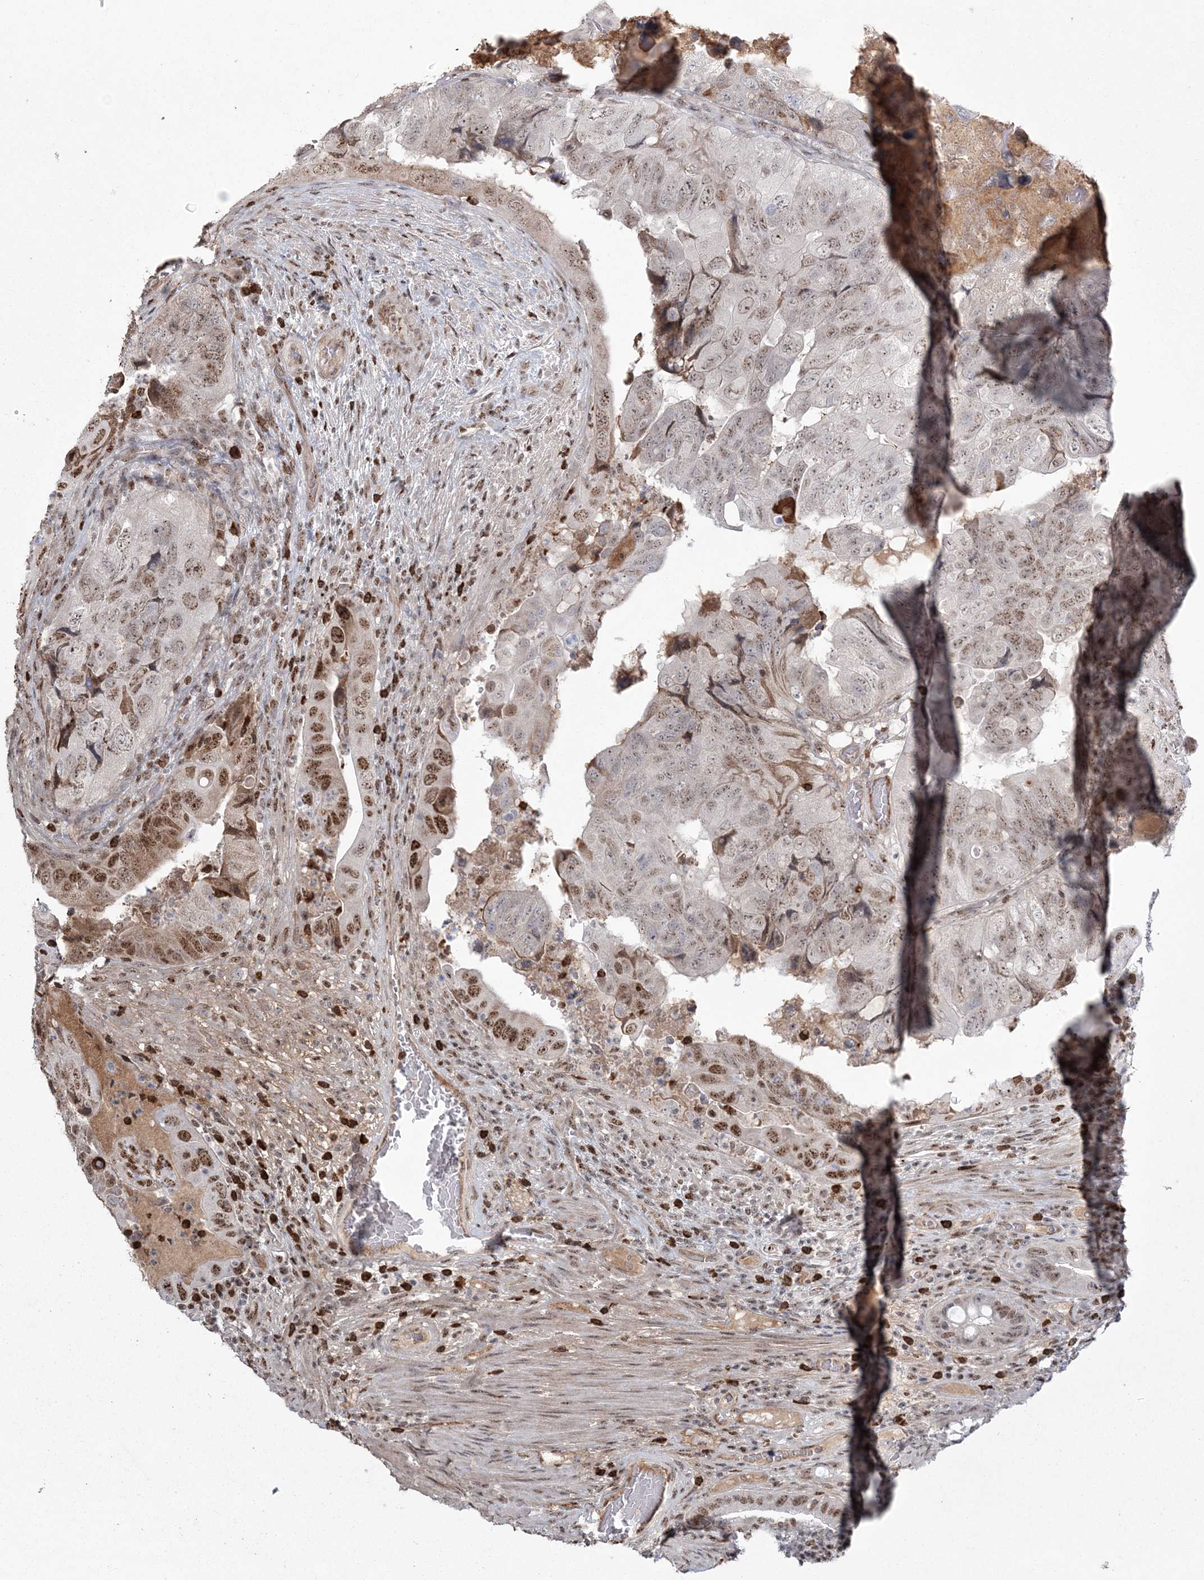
{"staining": {"intensity": "moderate", "quantity": ">75%", "location": "nuclear"}, "tissue": "colorectal cancer", "cell_type": "Tumor cells", "image_type": "cancer", "snomed": [{"axis": "morphology", "description": "Adenocarcinoma, NOS"}, {"axis": "topography", "description": "Rectum"}], "caption": "DAB (3,3'-diaminobenzidine) immunohistochemical staining of colorectal cancer displays moderate nuclear protein positivity in about >75% of tumor cells.", "gene": "RBM17", "patient": {"sex": "male", "age": 63}}